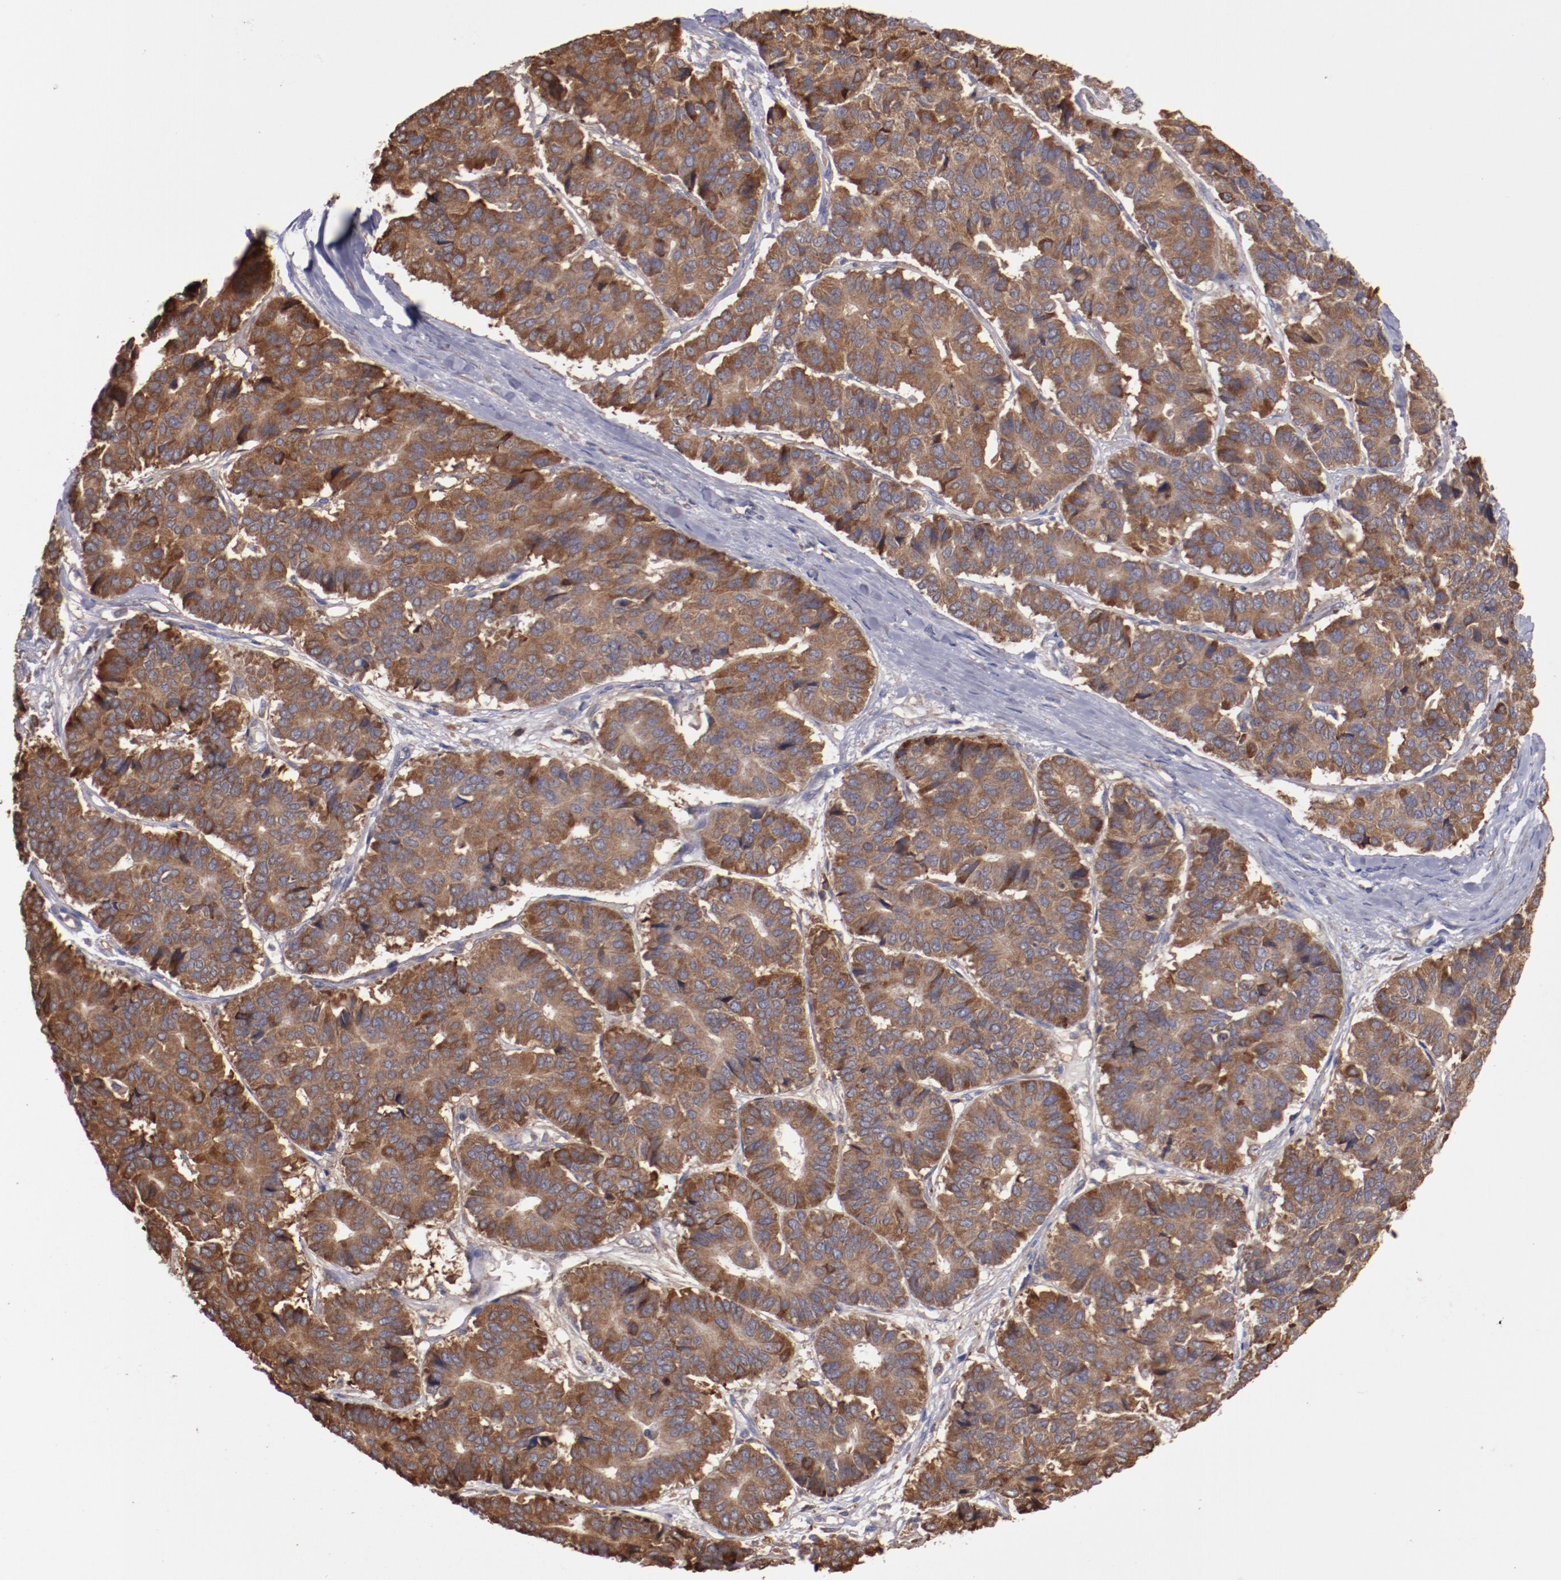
{"staining": {"intensity": "moderate", "quantity": ">75%", "location": "cytoplasmic/membranous"}, "tissue": "pancreatic cancer", "cell_type": "Tumor cells", "image_type": "cancer", "snomed": [{"axis": "morphology", "description": "Adenocarcinoma, NOS"}, {"axis": "topography", "description": "Pancreas"}], "caption": "Pancreatic cancer stained with DAB immunohistochemistry (IHC) exhibits medium levels of moderate cytoplasmic/membranous staining in approximately >75% of tumor cells.", "gene": "NFKBIE", "patient": {"sex": "male", "age": 50}}